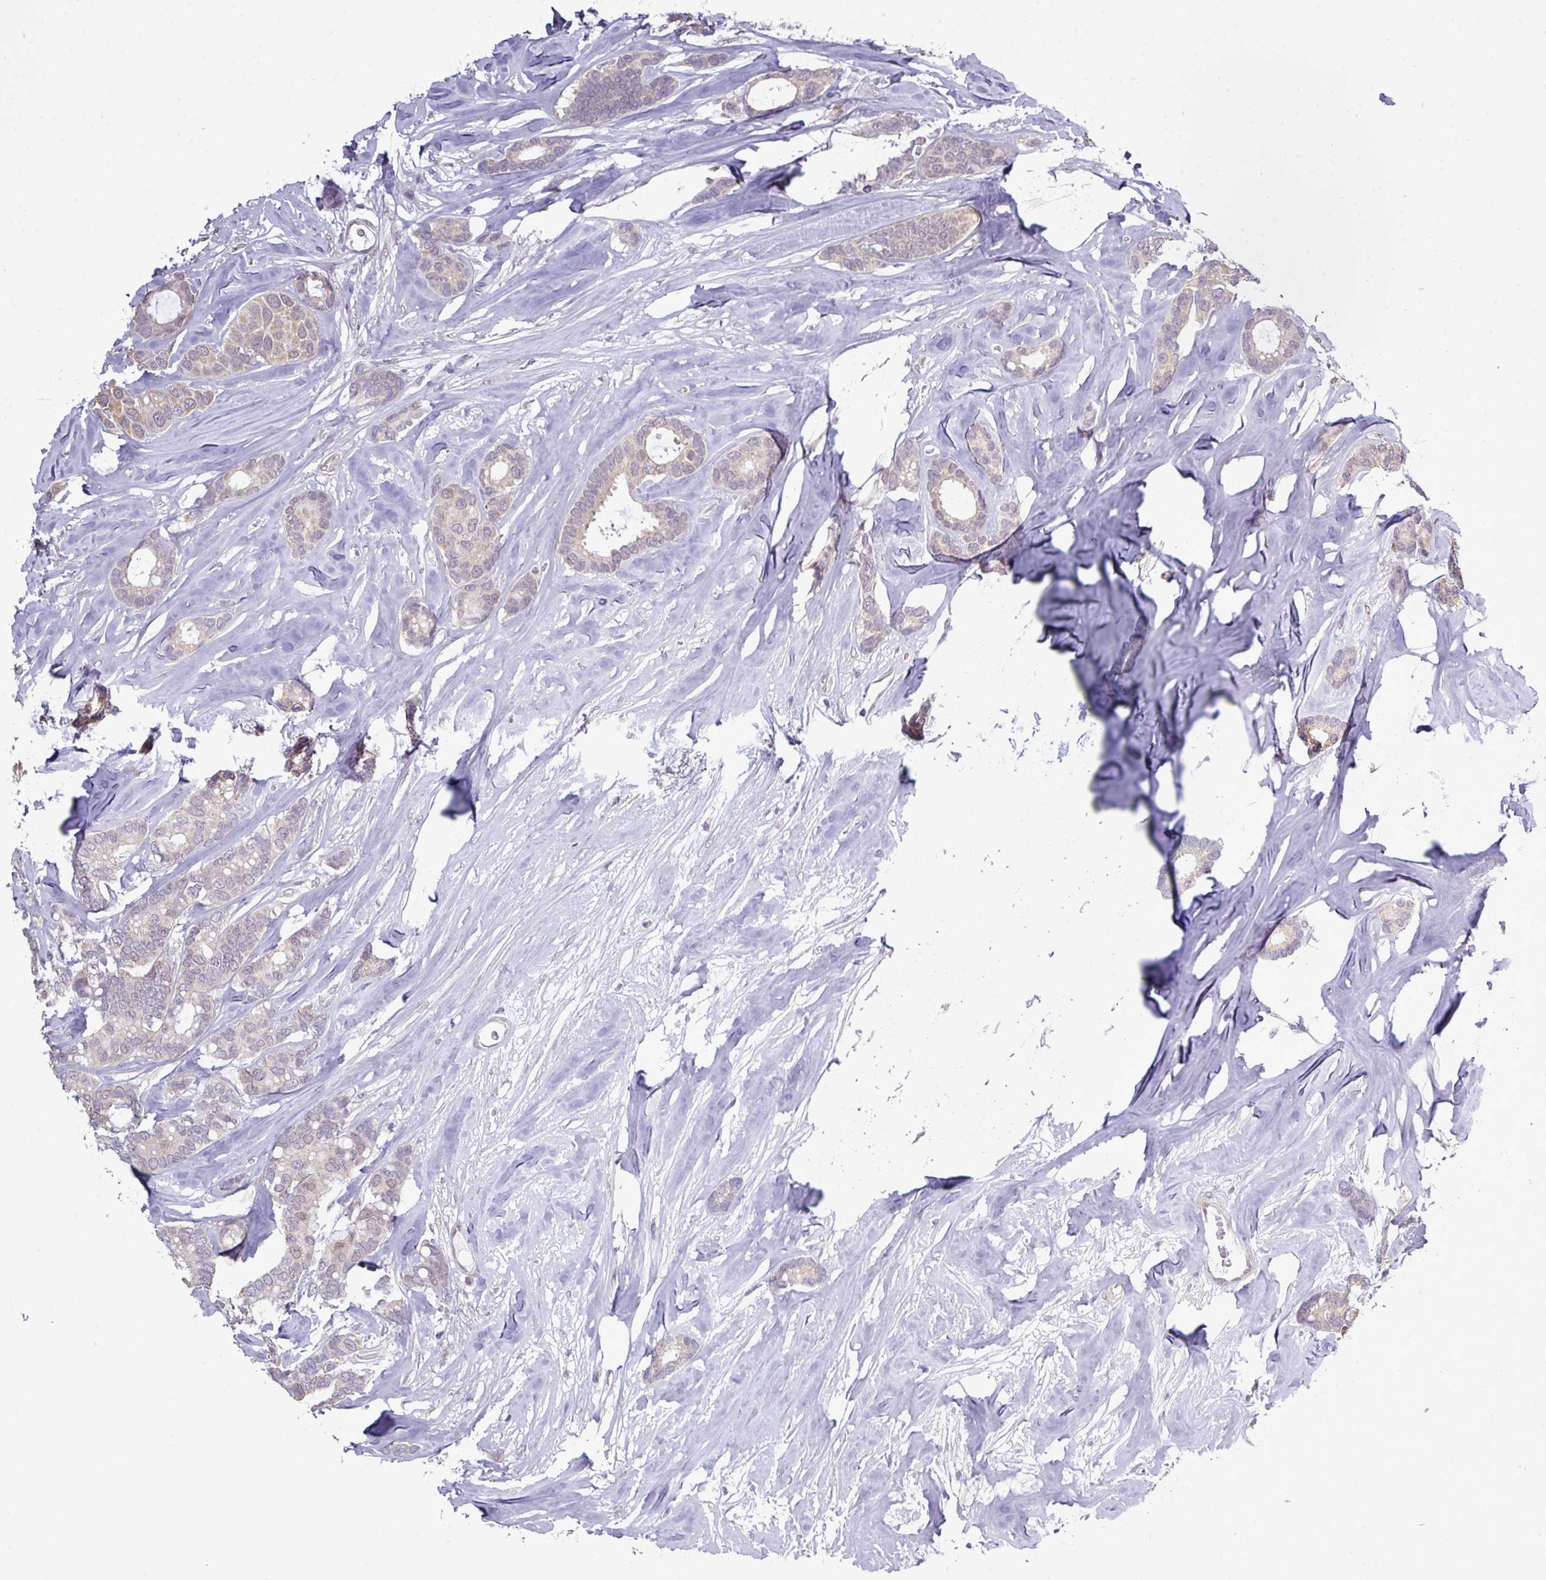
{"staining": {"intensity": "negative", "quantity": "none", "location": "none"}, "tissue": "breast cancer", "cell_type": "Tumor cells", "image_type": "cancer", "snomed": [{"axis": "morphology", "description": "Duct carcinoma"}, {"axis": "topography", "description": "Breast"}], "caption": "A micrograph of invasive ductal carcinoma (breast) stained for a protein displays no brown staining in tumor cells. (Stains: DAB immunohistochemistry with hematoxylin counter stain, Microscopy: brightfield microscopy at high magnification).", "gene": "ZNF217", "patient": {"sex": "female", "age": 87}}